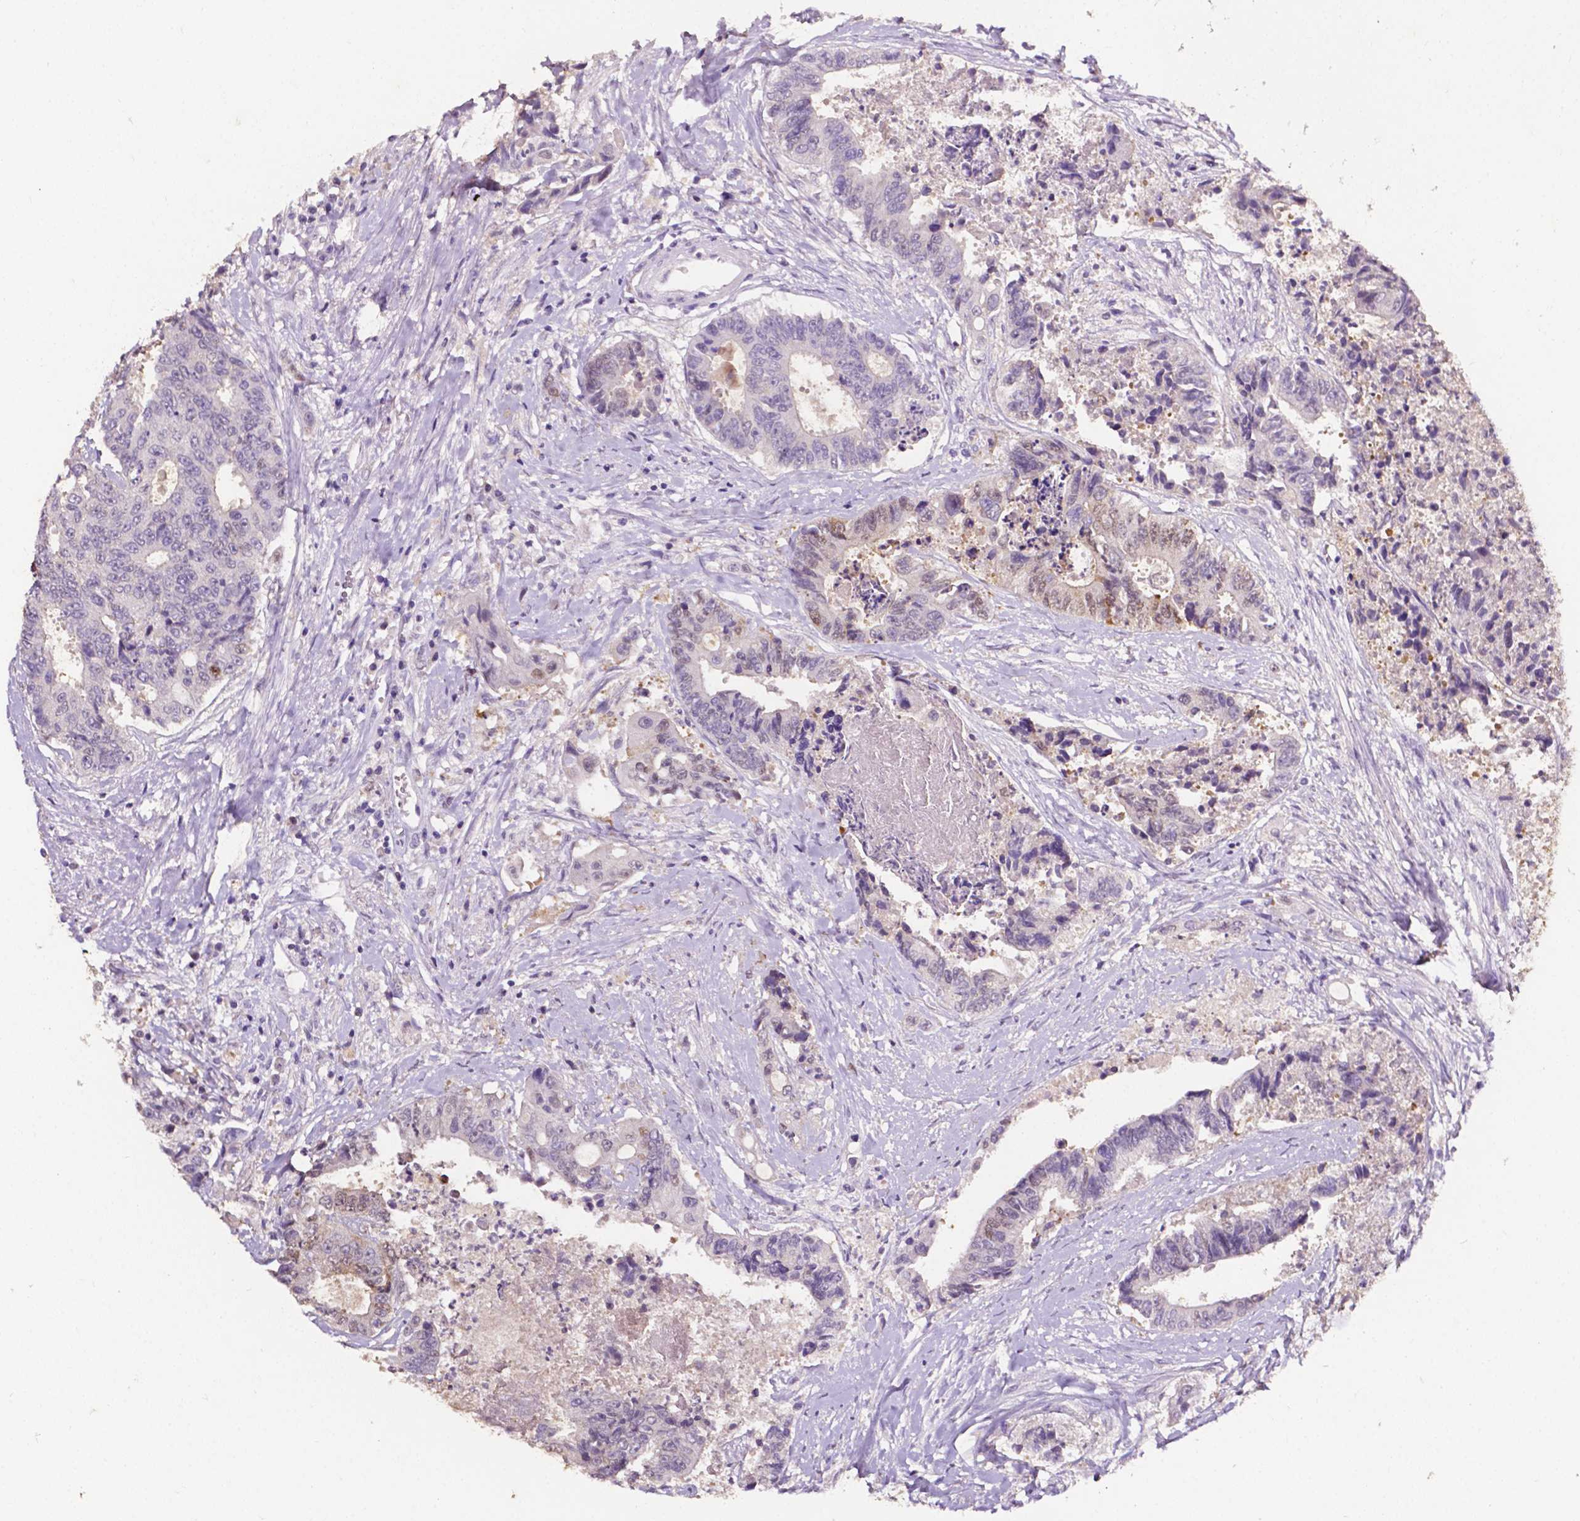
{"staining": {"intensity": "negative", "quantity": "none", "location": "none"}, "tissue": "colorectal cancer", "cell_type": "Tumor cells", "image_type": "cancer", "snomed": [{"axis": "morphology", "description": "Adenocarcinoma, NOS"}, {"axis": "topography", "description": "Rectum"}], "caption": "Tumor cells show no significant staining in colorectal cancer.", "gene": "PSAT1", "patient": {"sex": "male", "age": 54}}